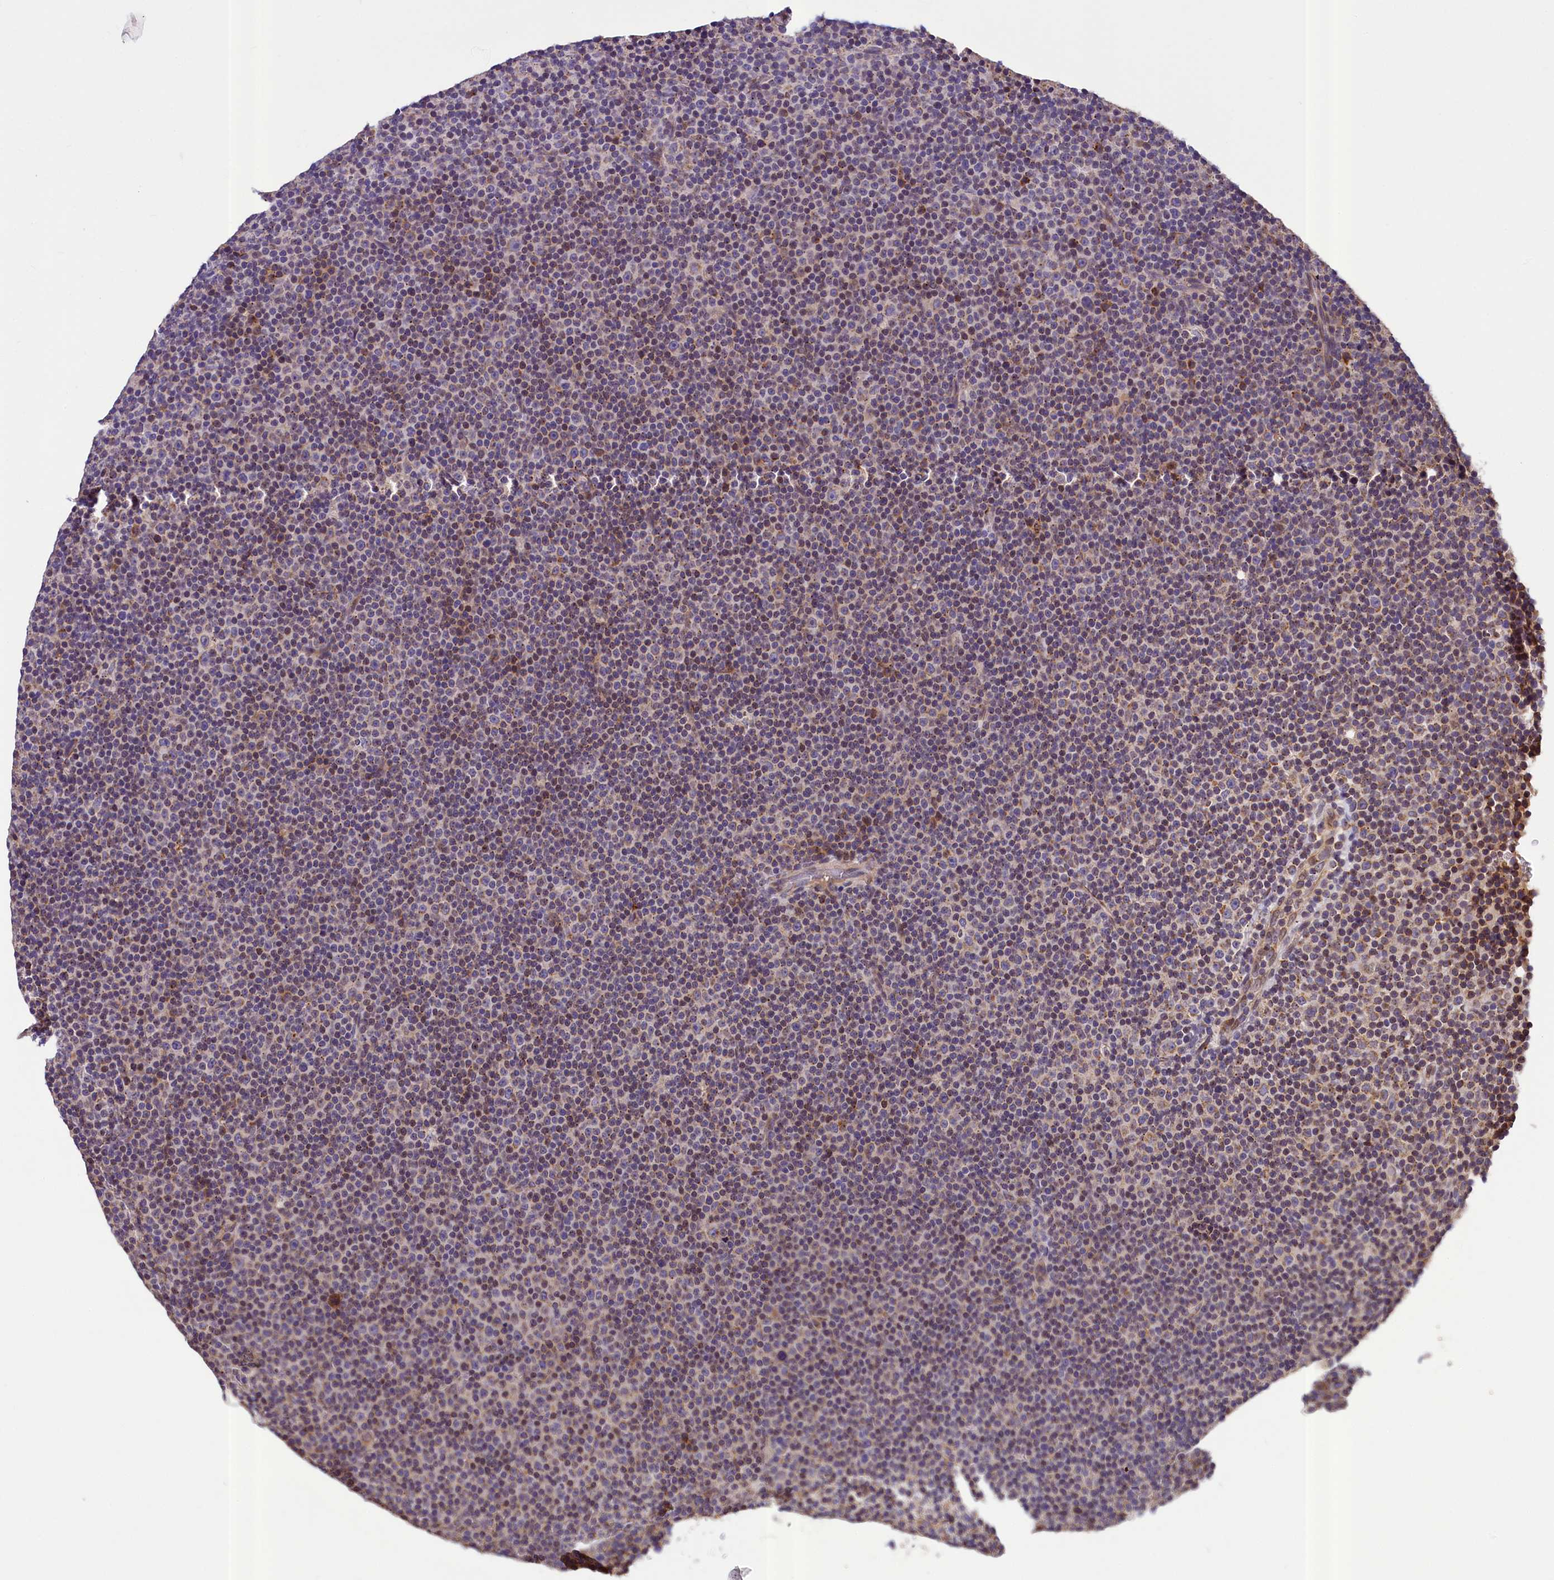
{"staining": {"intensity": "moderate", "quantity": "<25%", "location": "cytoplasmic/membranous"}, "tissue": "lymphoma", "cell_type": "Tumor cells", "image_type": "cancer", "snomed": [{"axis": "morphology", "description": "Malignant lymphoma, non-Hodgkin's type, Low grade"}, {"axis": "topography", "description": "Lymph node"}], "caption": "A brown stain shows moderate cytoplasmic/membranous expression of a protein in human lymphoma tumor cells.", "gene": "SUPV3L1", "patient": {"sex": "female", "age": 67}}